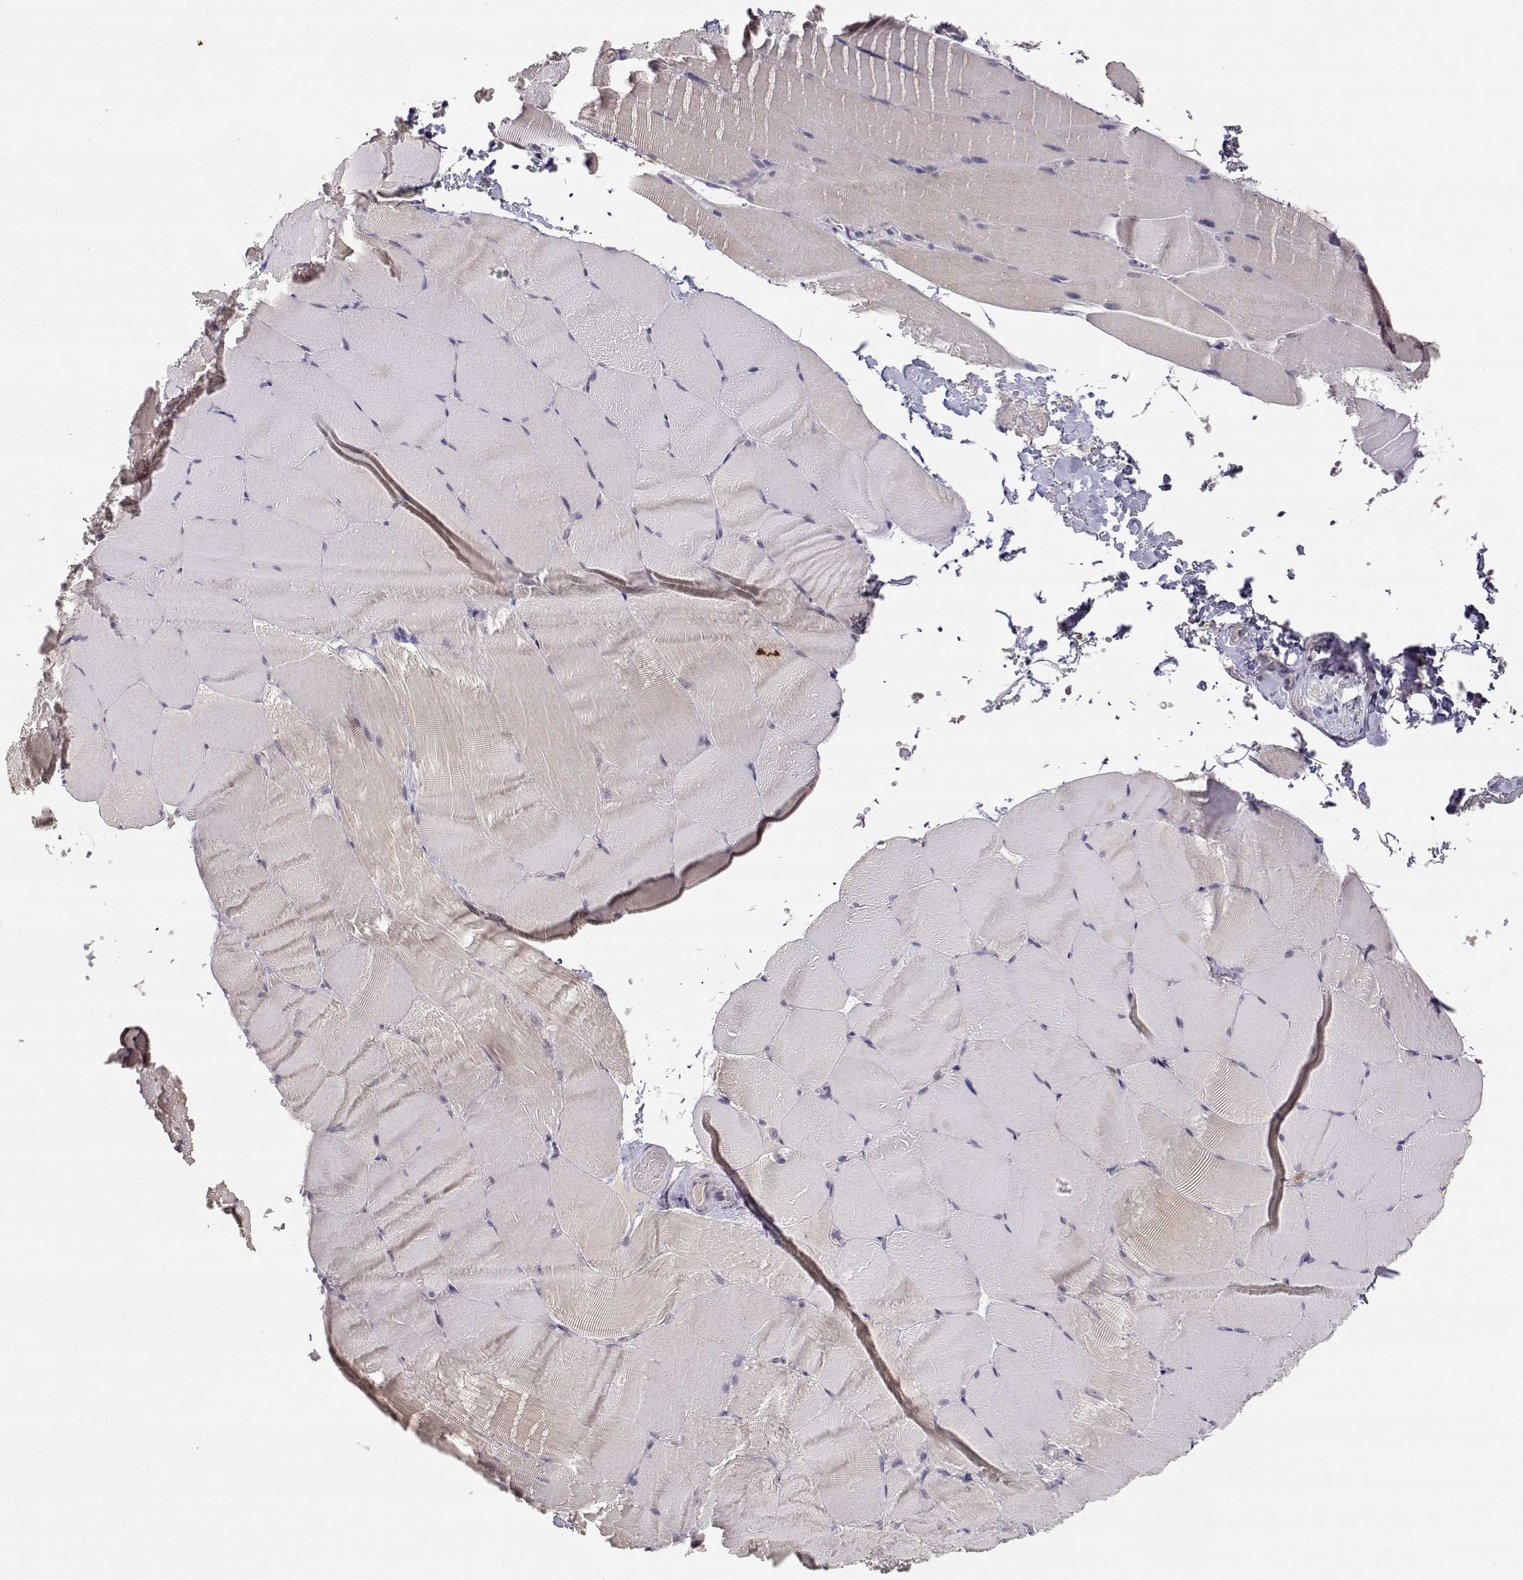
{"staining": {"intensity": "negative", "quantity": "none", "location": "none"}, "tissue": "skeletal muscle", "cell_type": "Myocytes", "image_type": "normal", "snomed": [{"axis": "morphology", "description": "Normal tissue, NOS"}, {"axis": "topography", "description": "Skeletal muscle"}], "caption": "Immunohistochemistry of normal human skeletal muscle reveals no staining in myocytes.", "gene": "RAD51", "patient": {"sex": "female", "age": 37}}